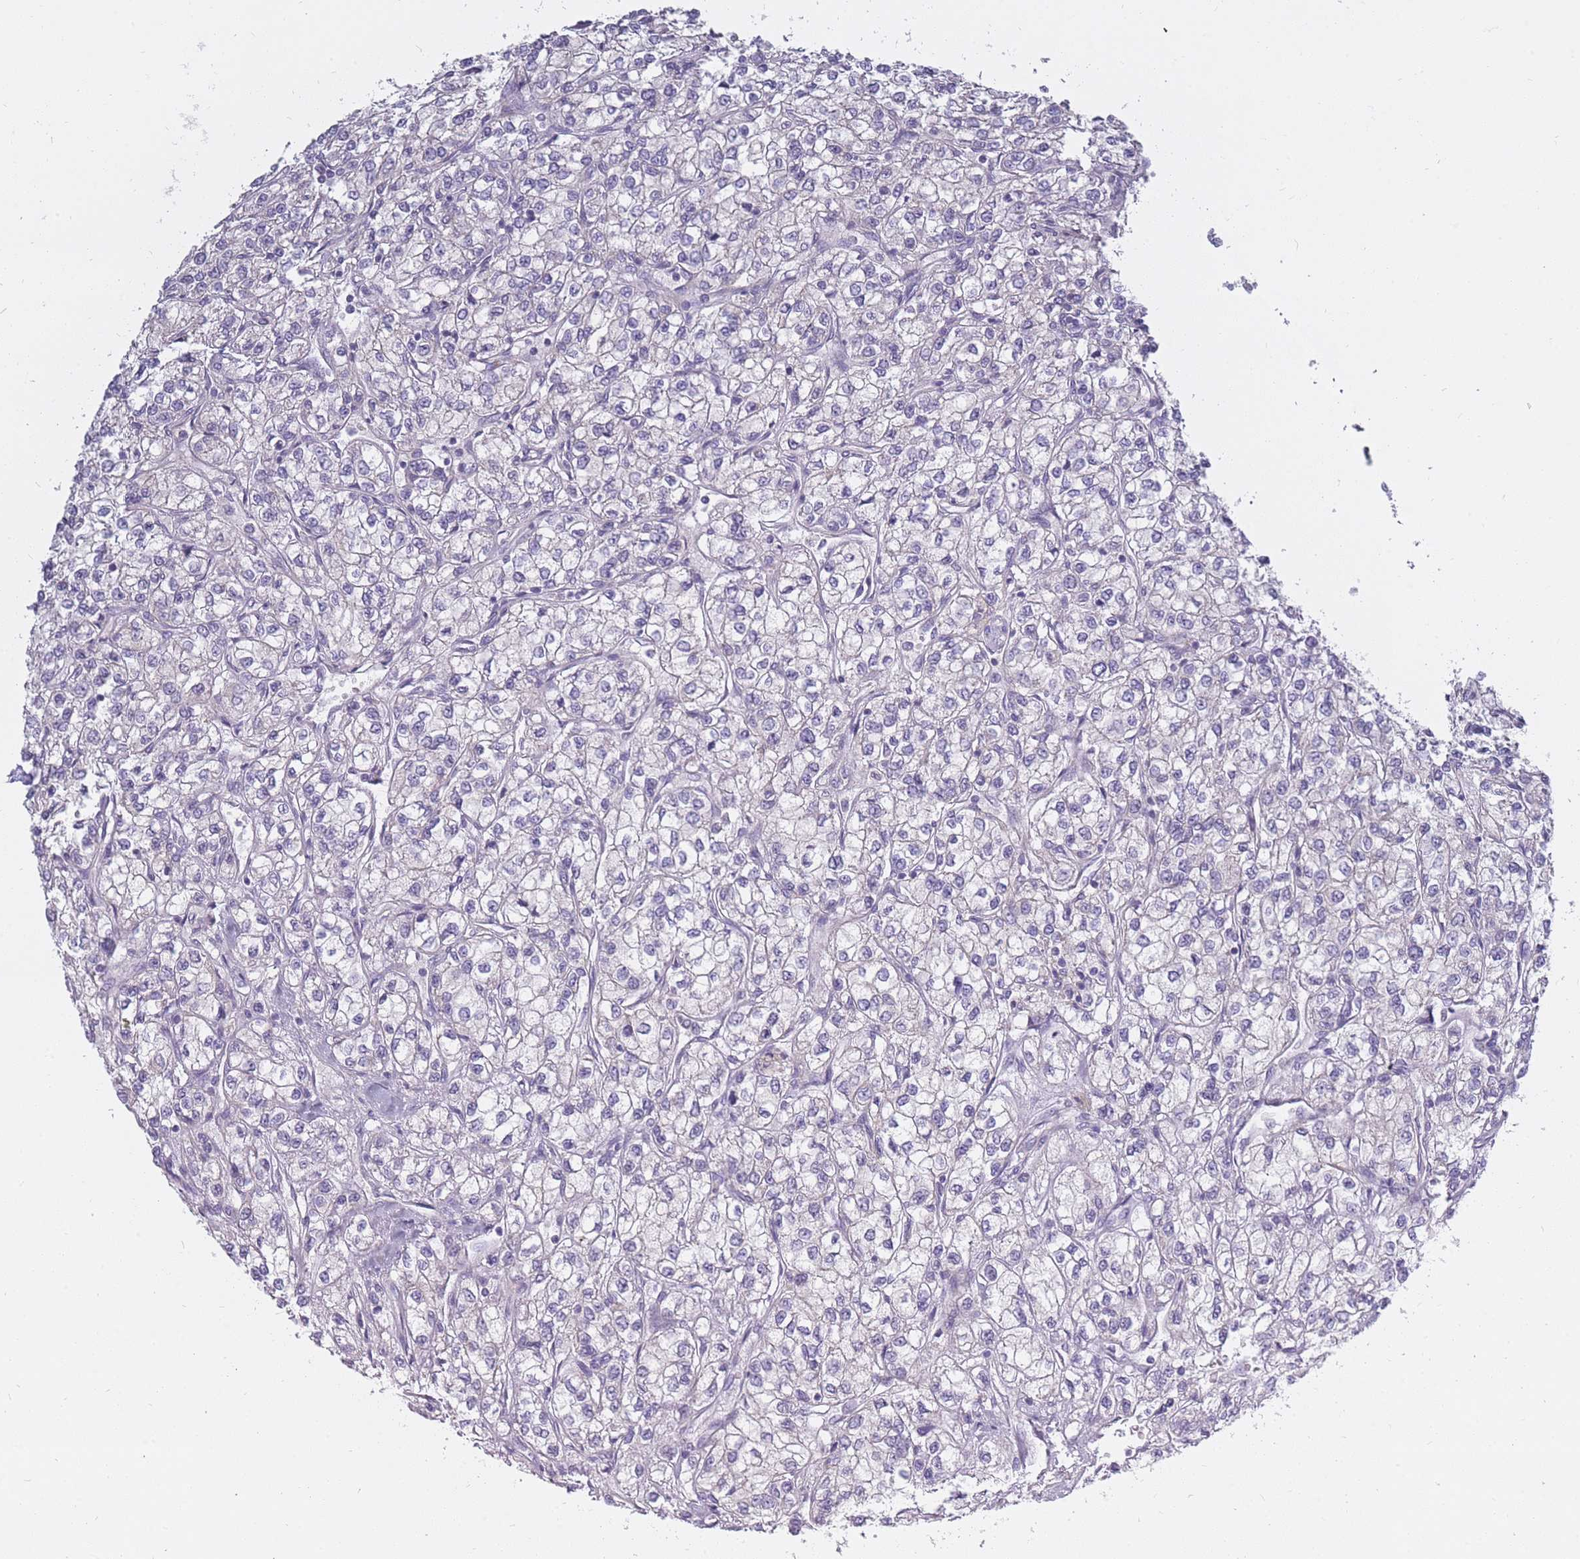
{"staining": {"intensity": "negative", "quantity": "none", "location": "none"}, "tissue": "renal cancer", "cell_type": "Tumor cells", "image_type": "cancer", "snomed": [{"axis": "morphology", "description": "Adenocarcinoma, NOS"}, {"axis": "topography", "description": "Kidney"}], "caption": "The IHC image has no significant staining in tumor cells of renal cancer tissue. (Immunohistochemistry, brightfield microscopy, high magnification).", "gene": "ALKBH4", "patient": {"sex": "male", "age": 80}}